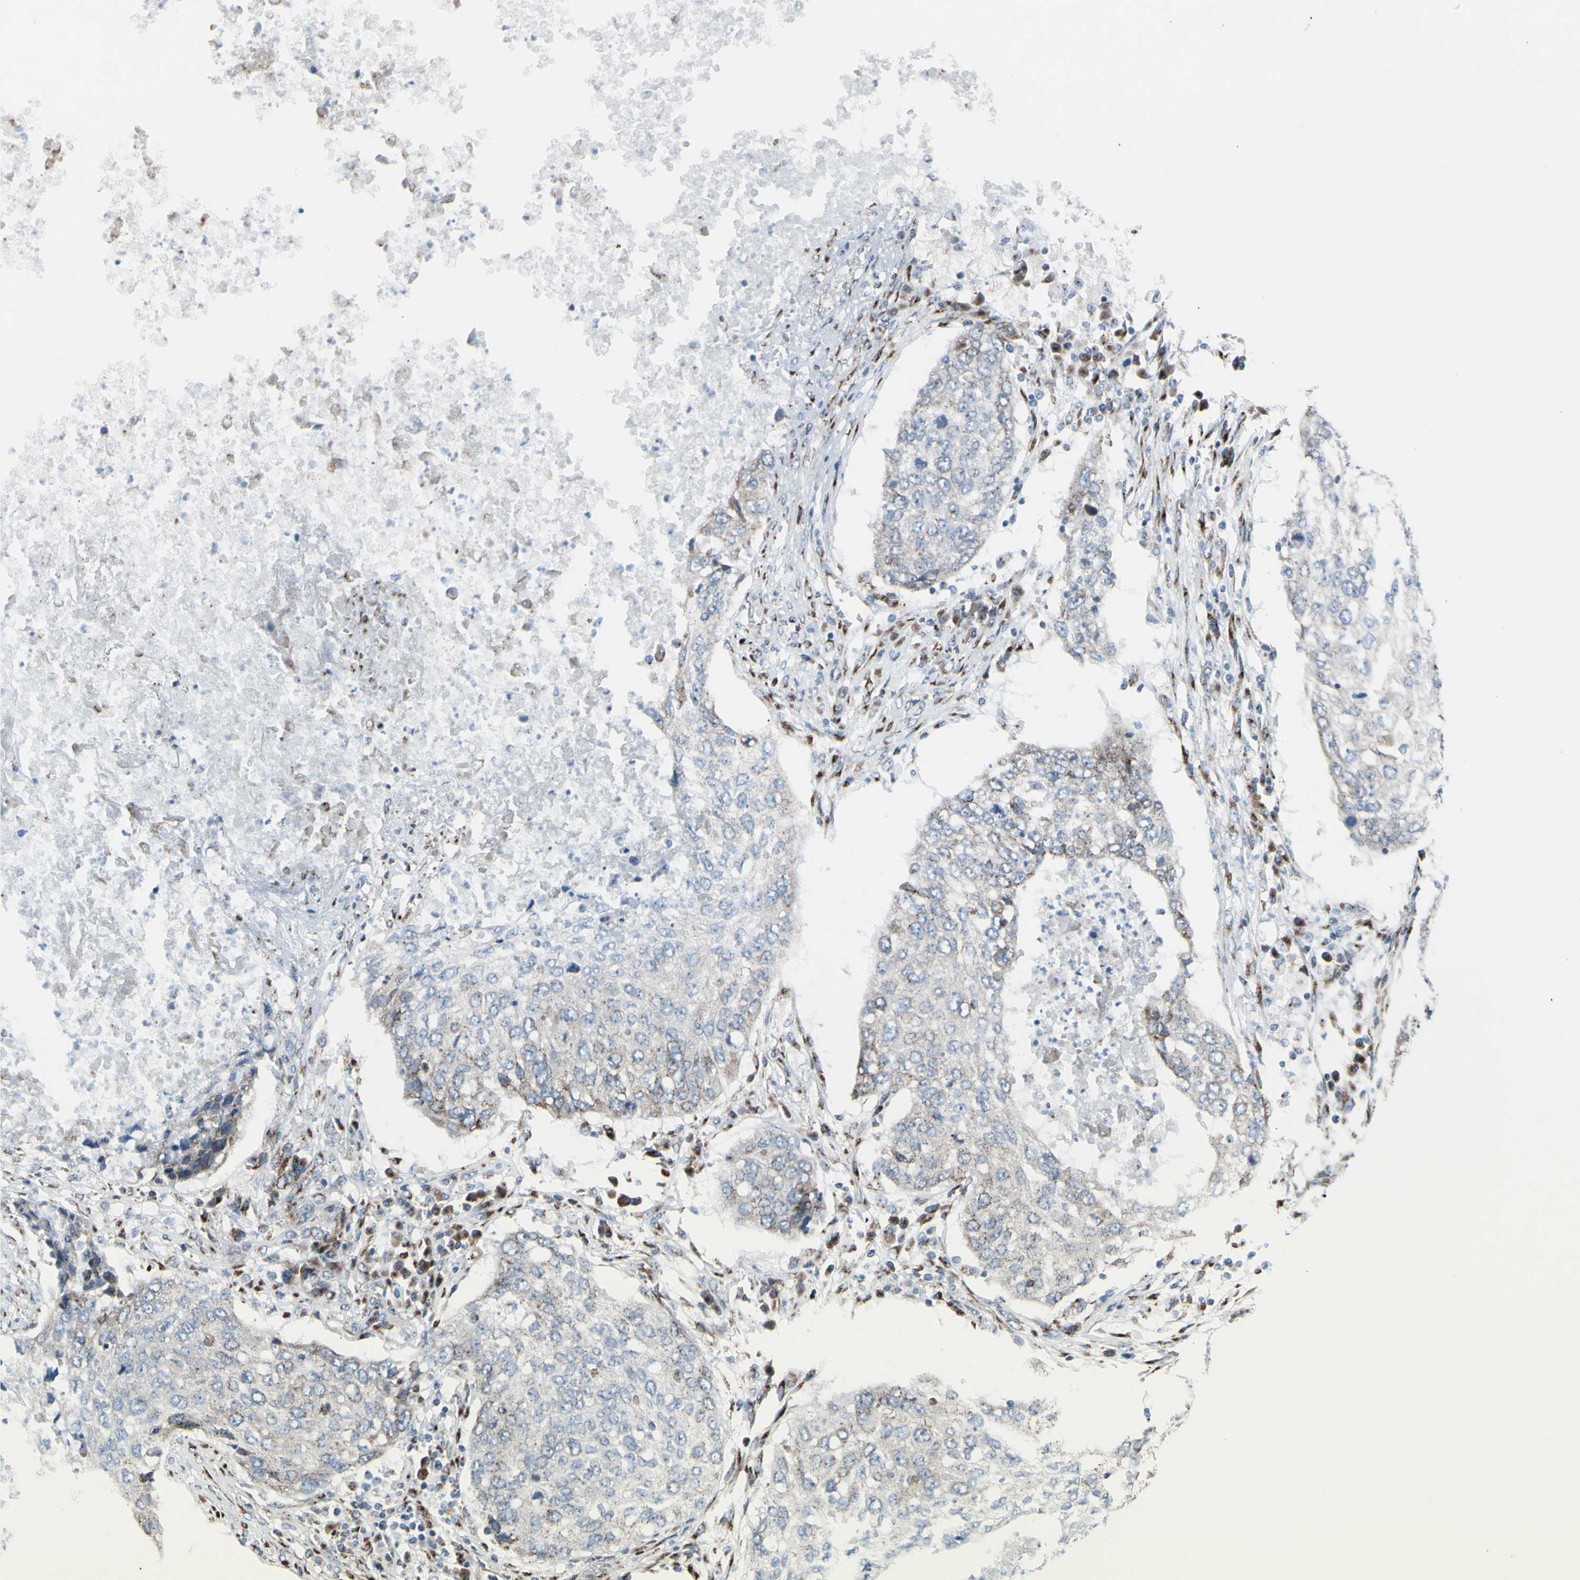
{"staining": {"intensity": "weak", "quantity": "<25%", "location": "cytoplasmic/membranous"}, "tissue": "lung cancer", "cell_type": "Tumor cells", "image_type": "cancer", "snomed": [{"axis": "morphology", "description": "Squamous cell carcinoma, NOS"}, {"axis": "topography", "description": "Lung"}], "caption": "Lung cancer (squamous cell carcinoma) stained for a protein using immunohistochemistry (IHC) exhibits no expression tumor cells.", "gene": "GLG1", "patient": {"sex": "female", "age": 63}}